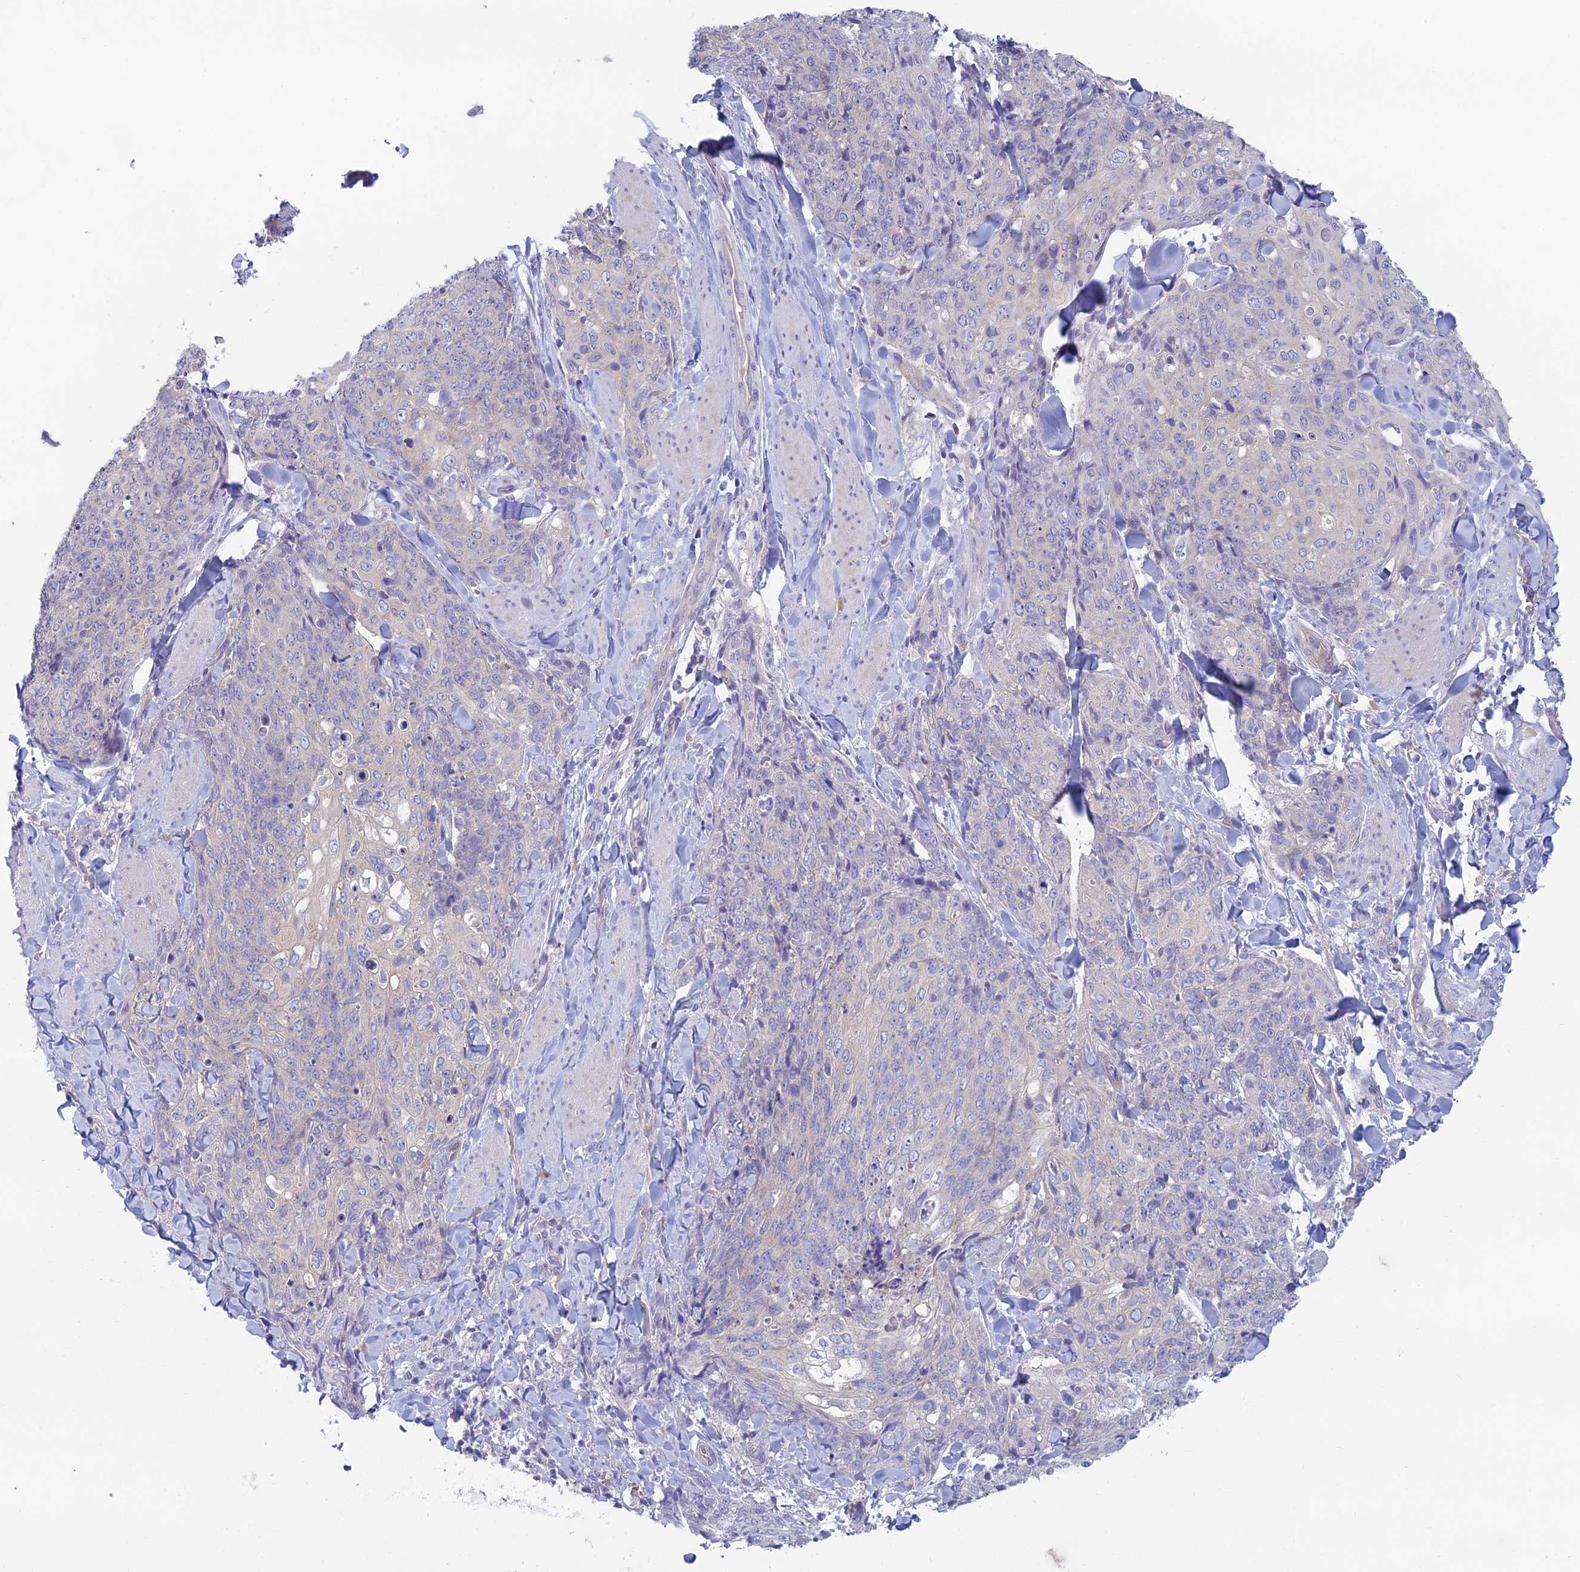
{"staining": {"intensity": "negative", "quantity": "none", "location": "none"}, "tissue": "skin cancer", "cell_type": "Tumor cells", "image_type": "cancer", "snomed": [{"axis": "morphology", "description": "Squamous cell carcinoma, NOS"}, {"axis": "topography", "description": "Skin"}, {"axis": "topography", "description": "Vulva"}], "caption": "Skin cancer (squamous cell carcinoma) was stained to show a protein in brown. There is no significant staining in tumor cells.", "gene": "ZNF564", "patient": {"sex": "female", "age": 85}}